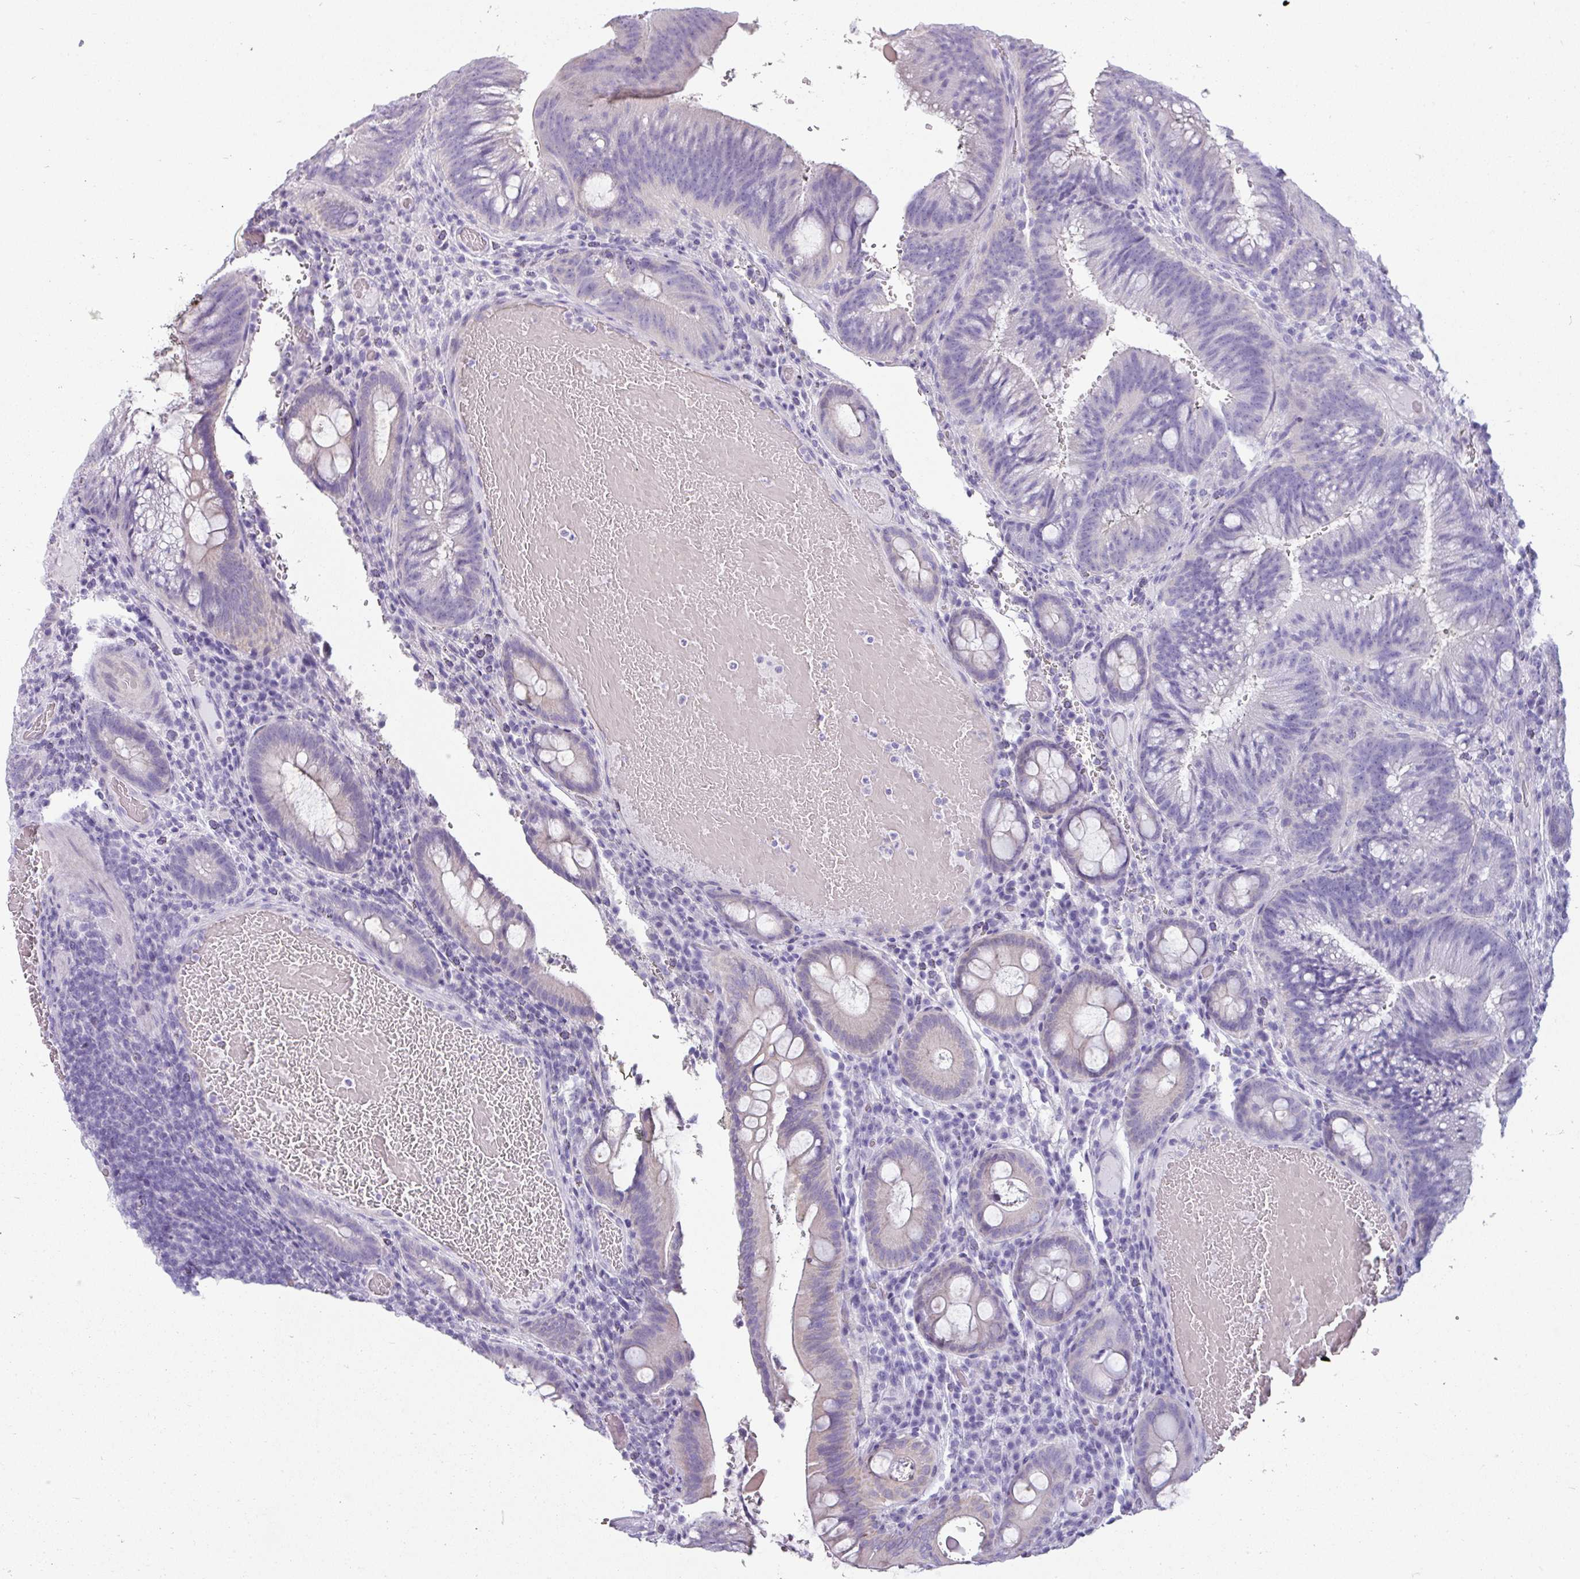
{"staining": {"intensity": "weak", "quantity": "<25%", "location": "cytoplasmic/membranous"}, "tissue": "colorectal cancer", "cell_type": "Tumor cells", "image_type": "cancer", "snomed": [{"axis": "morphology", "description": "Adenocarcinoma, NOS"}, {"axis": "topography", "description": "Colon"}], "caption": "This is a histopathology image of IHC staining of colorectal cancer, which shows no positivity in tumor cells.", "gene": "VCY1B", "patient": {"sex": "female", "age": 43}}